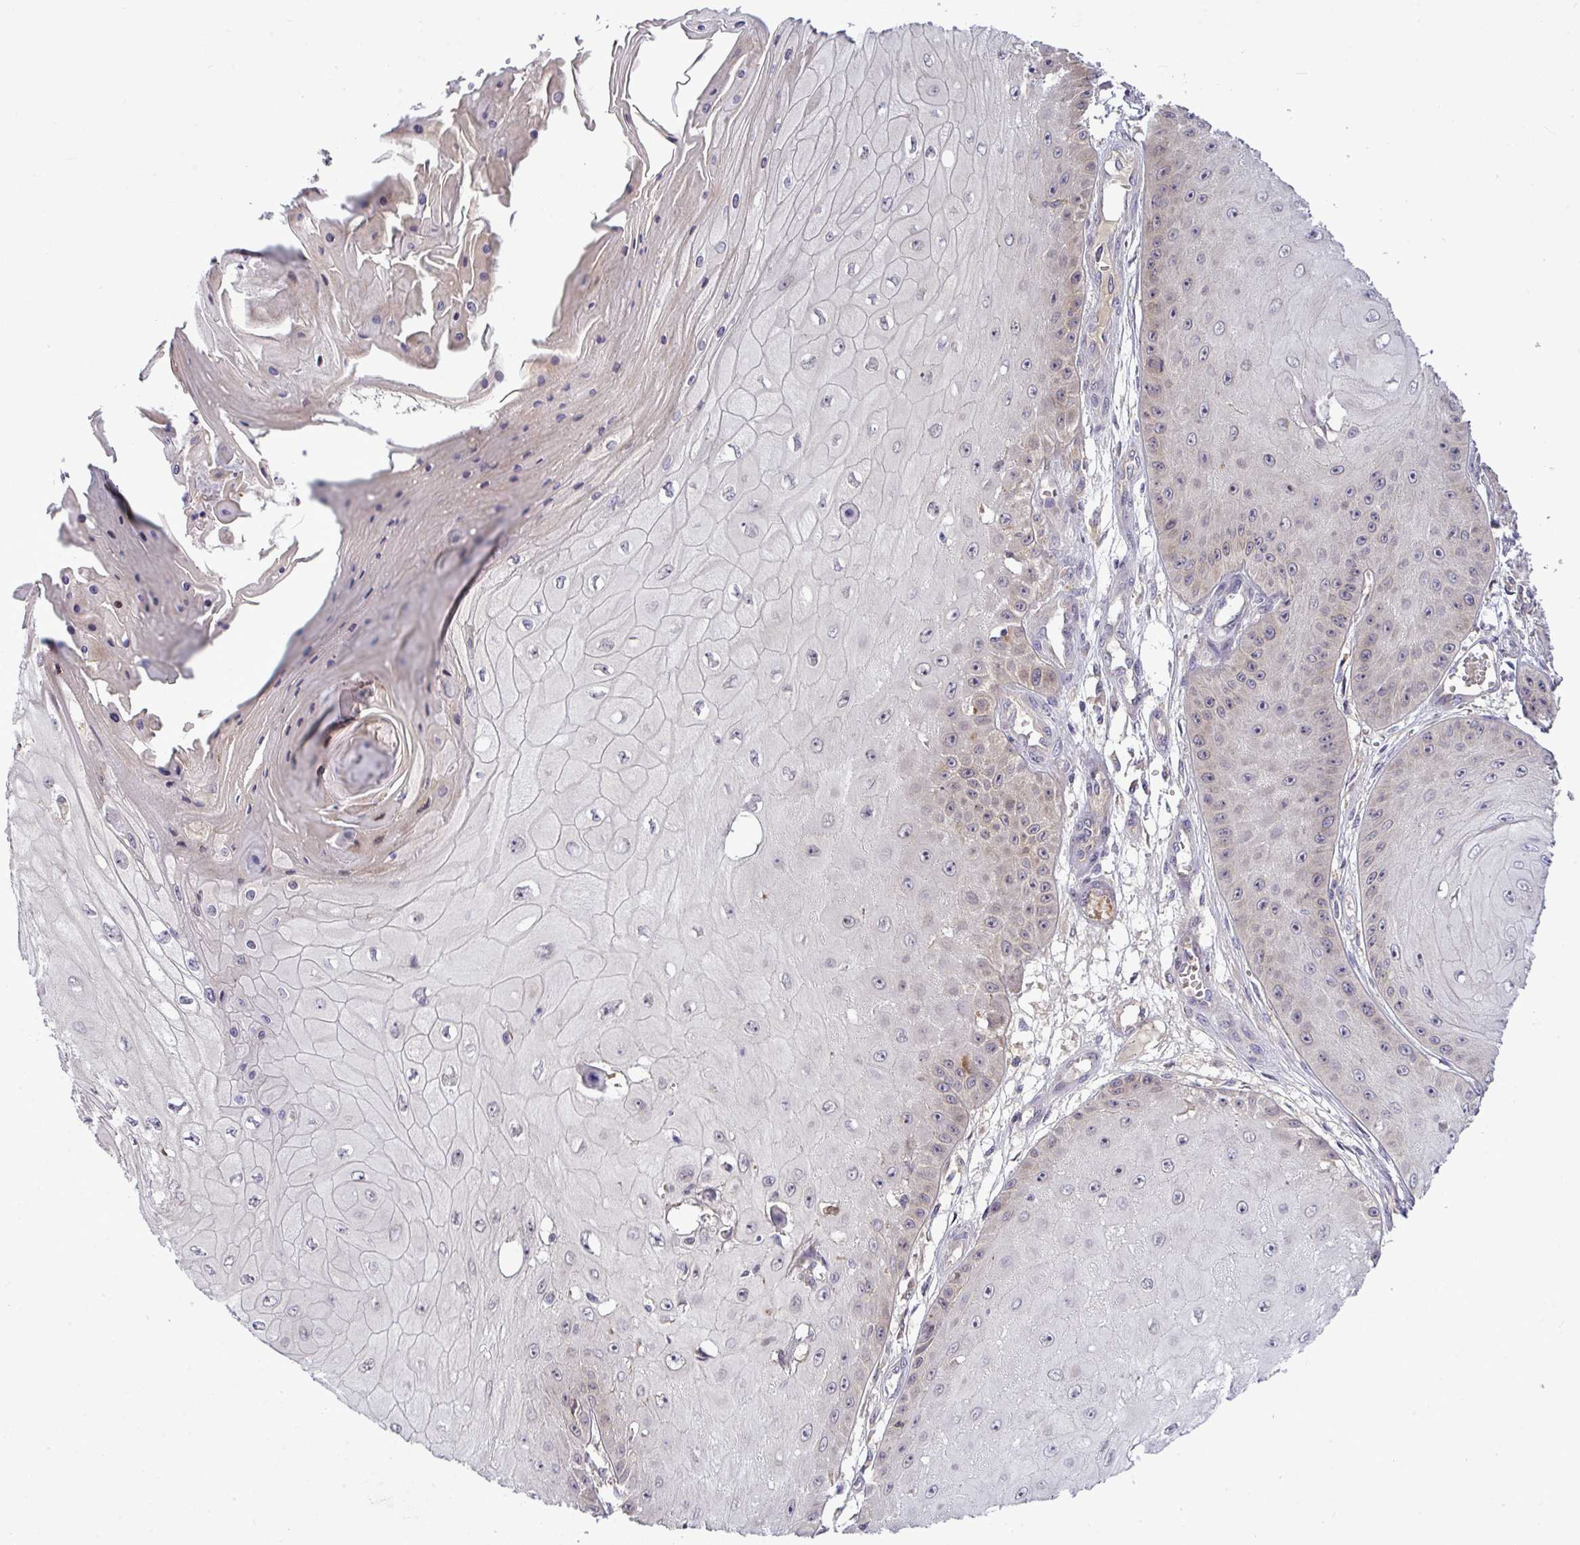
{"staining": {"intensity": "negative", "quantity": "none", "location": "none"}, "tissue": "skin cancer", "cell_type": "Tumor cells", "image_type": "cancer", "snomed": [{"axis": "morphology", "description": "Squamous cell carcinoma, NOS"}, {"axis": "topography", "description": "Skin"}], "caption": "Skin squamous cell carcinoma was stained to show a protein in brown. There is no significant positivity in tumor cells. Brightfield microscopy of IHC stained with DAB (3,3'-diaminobenzidine) (brown) and hematoxylin (blue), captured at high magnification.", "gene": "SLC9A6", "patient": {"sex": "male", "age": 70}}